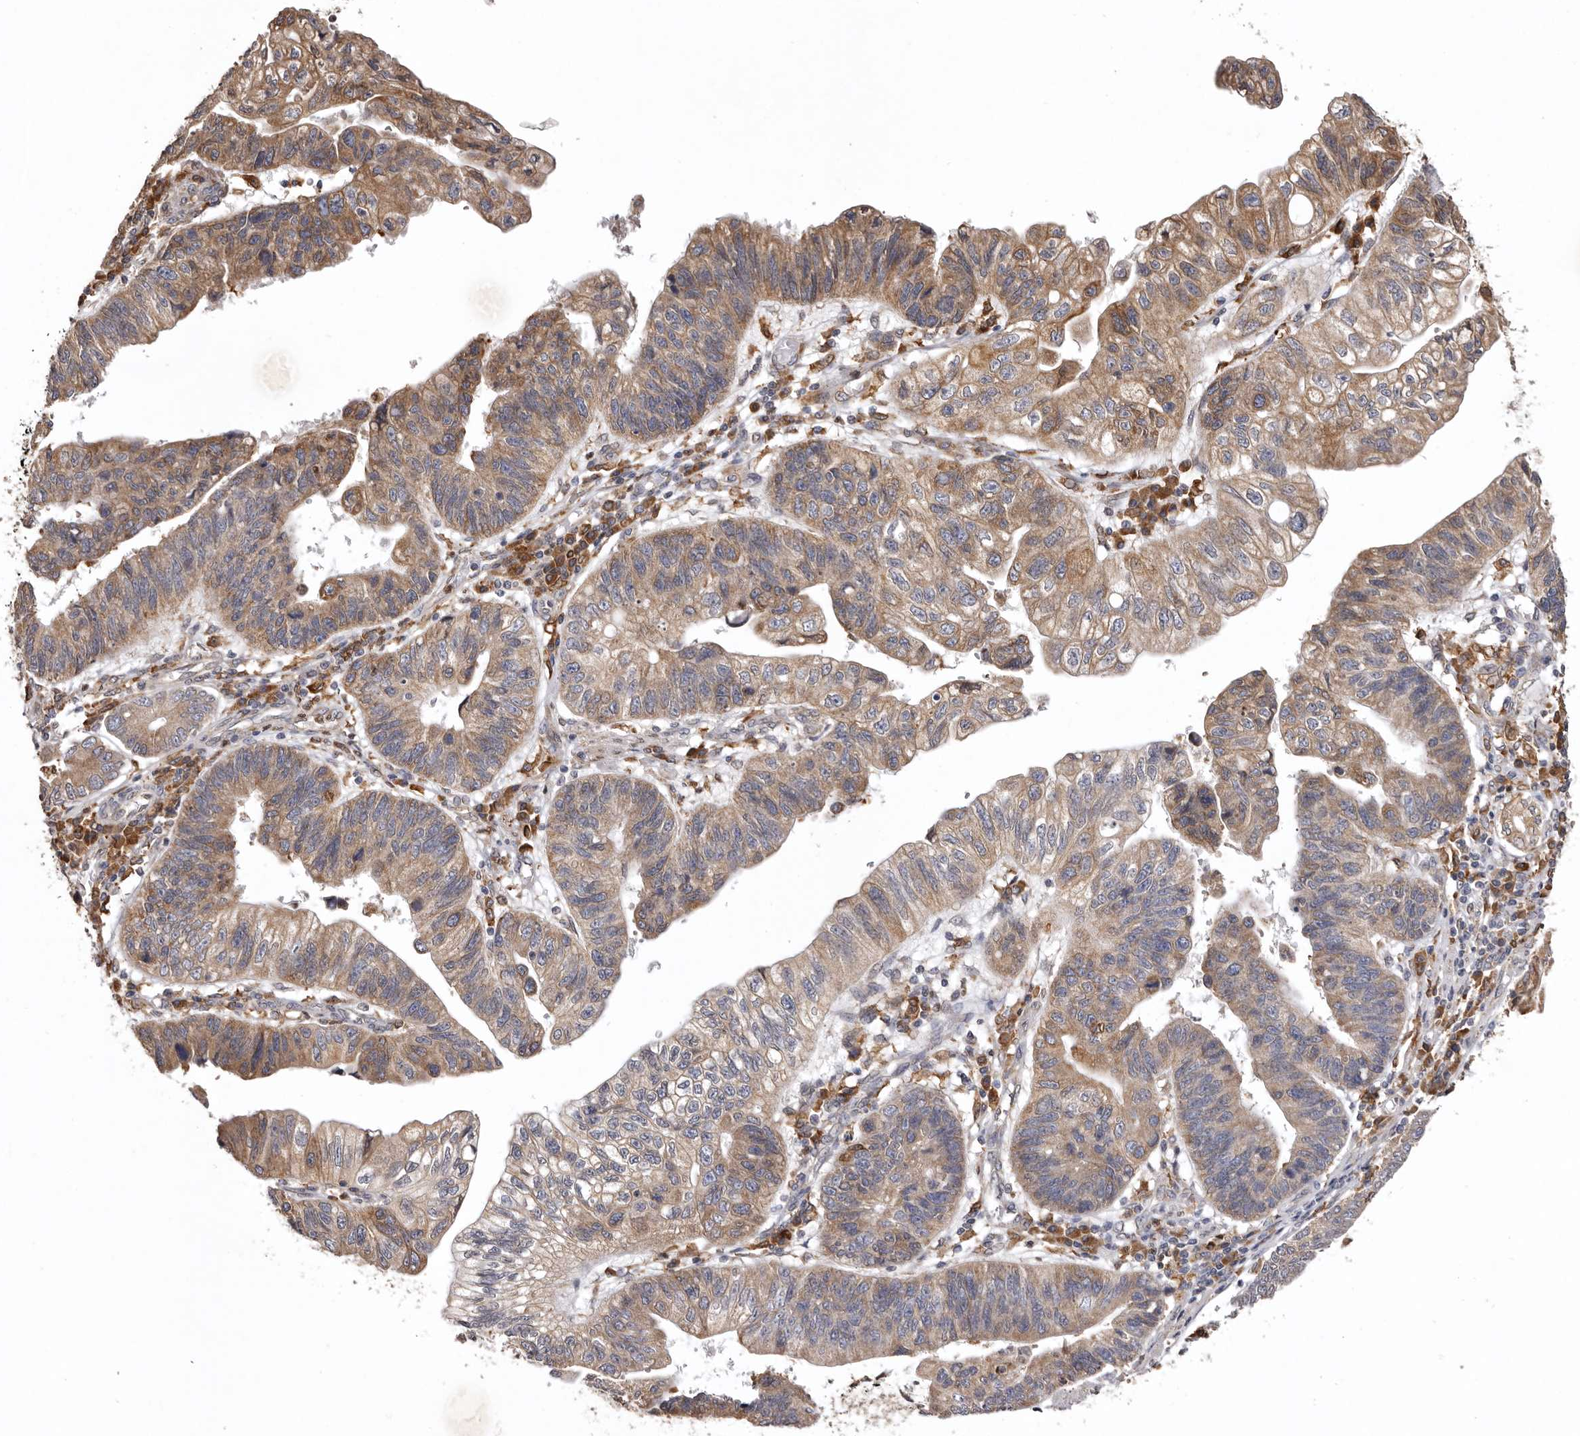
{"staining": {"intensity": "moderate", "quantity": ">75%", "location": "cytoplasmic/membranous"}, "tissue": "stomach cancer", "cell_type": "Tumor cells", "image_type": "cancer", "snomed": [{"axis": "morphology", "description": "Adenocarcinoma, NOS"}, {"axis": "topography", "description": "Stomach"}], "caption": "Immunohistochemistry of adenocarcinoma (stomach) exhibits medium levels of moderate cytoplasmic/membranous positivity in about >75% of tumor cells.", "gene": "INKA2", "patient": {"sex": "male", "age": 59}}